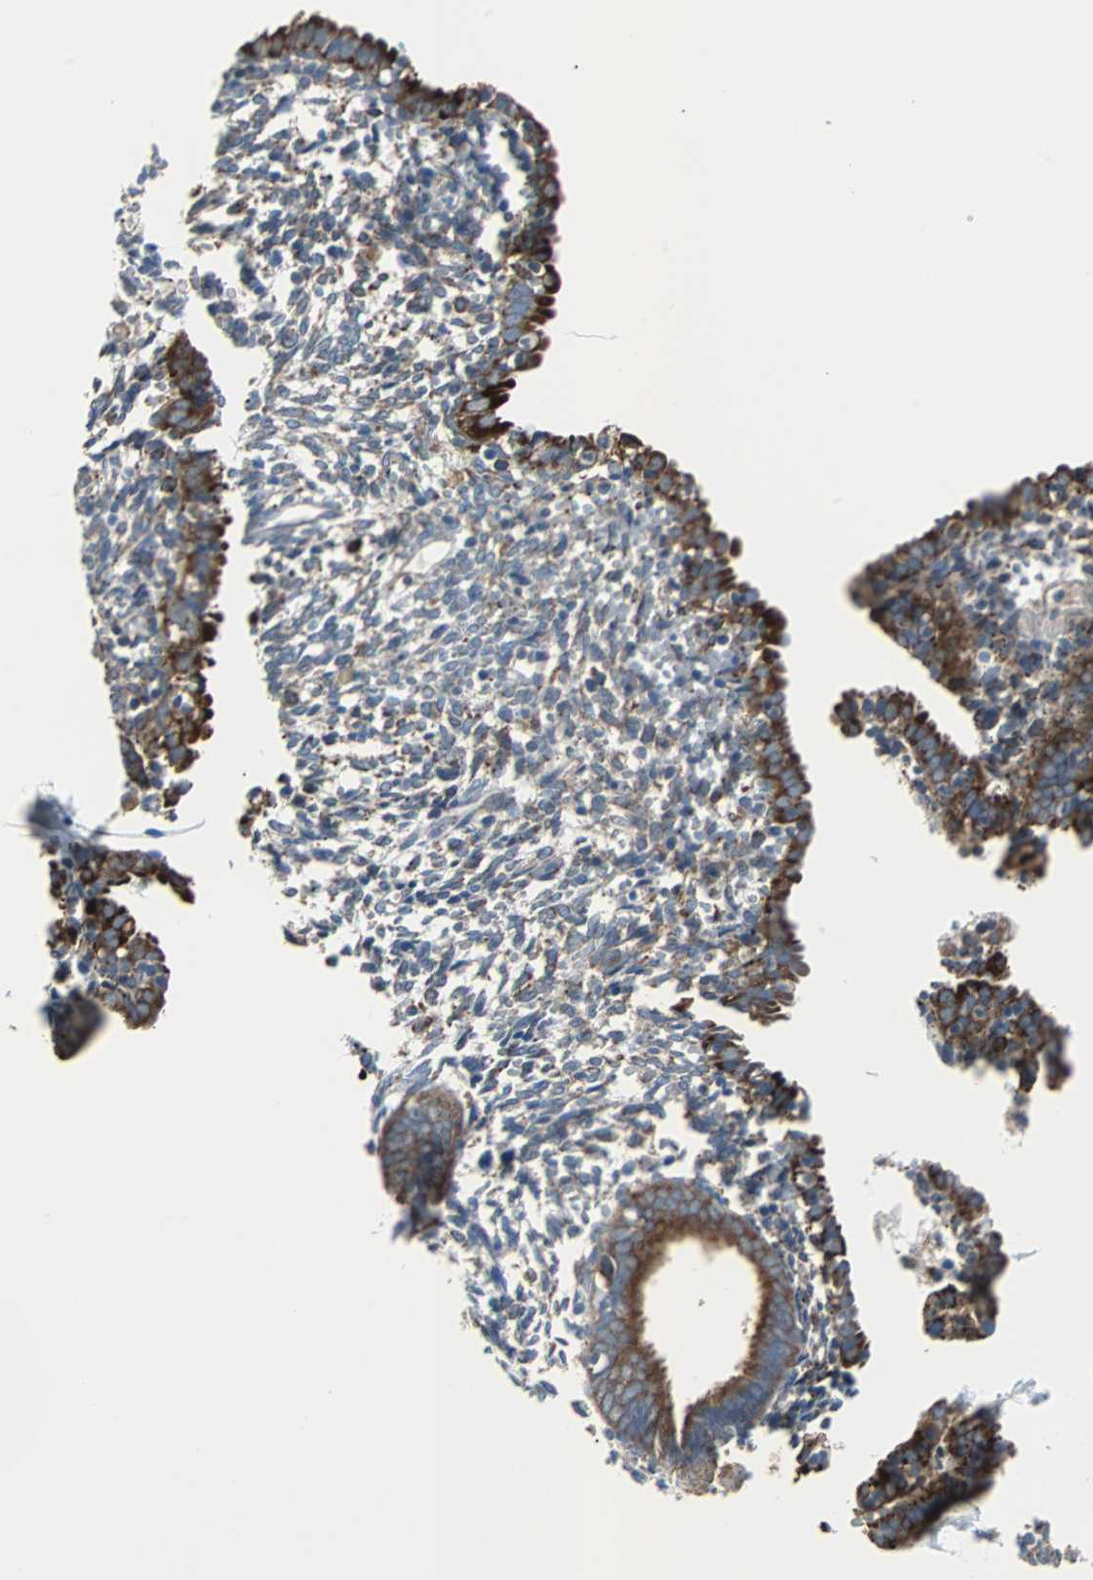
{"staining": {"intensity": "weak", "quantity": "25%-75%", "location": "cytoplasmic/membranous"}, "tissue": "endometrium", "cell_type": "Cells in endometrial stroma", "image_type": "normal", "snomed": [{"axis": "morphology", "description": "Normal tissue, NOS"}, {"axis": "morphology", "description": "Atrophy, NOS"}, {"axis": "topography", "description": "Uterus"}, {"axis": "topography", "description": "Endometrium"}], "caption": "DAB immunohistochemical staining of unremarkable endometrium exhibits weak cytoplasmic/membranous protein positivity in about 25%-75% of cells in endometrial stroma.", "gene": "PDIA4", "patient": {"sex": "female", "age": 68}}